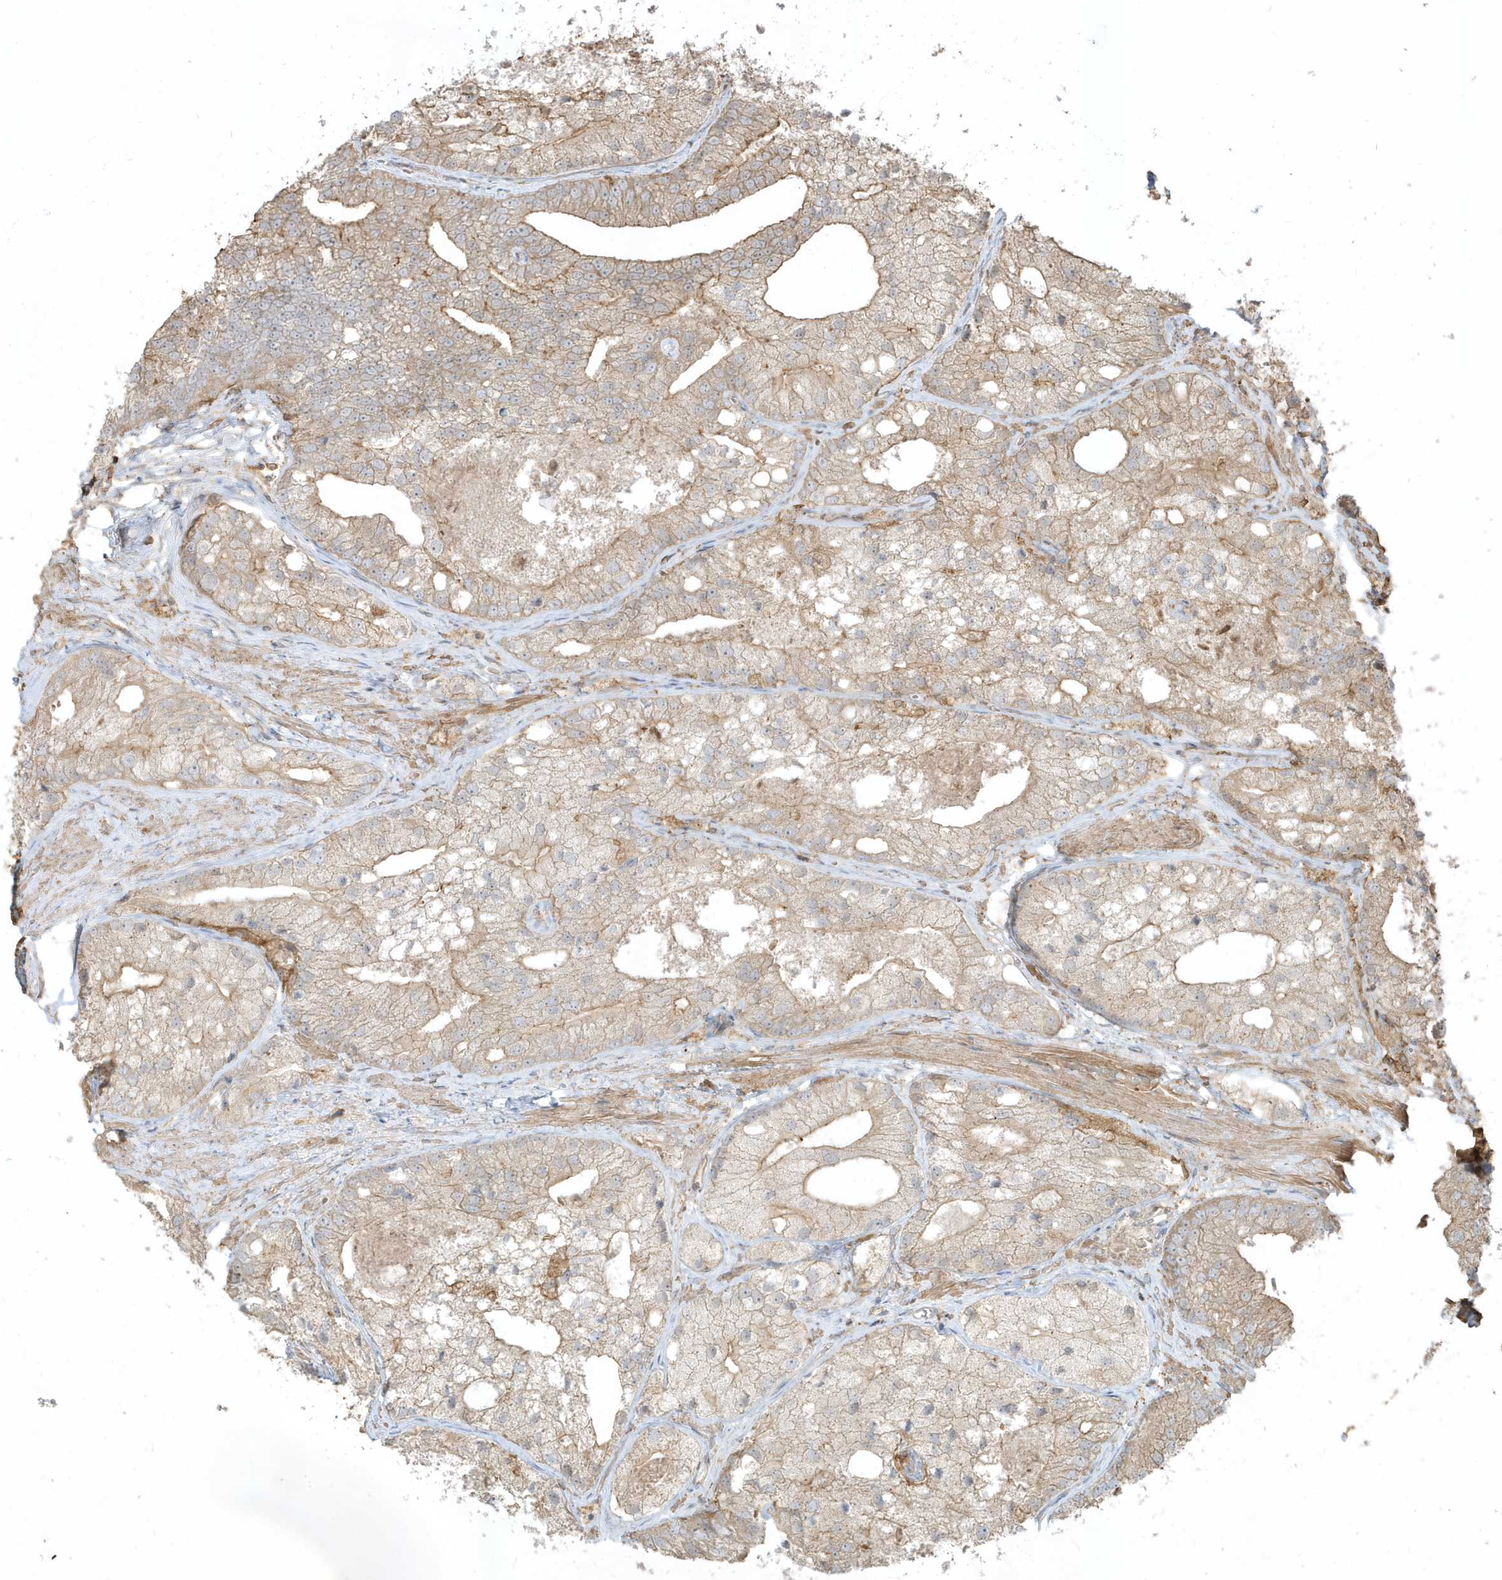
{"staining": {"intensity": "weak", "quantity": ">75%", "location": "cytoplasmic/membranous"}, "tissue": "prostate cancer", "cell_type": "Tumor cells", "image_type": "cancer", "snomed": [{"axis": "morphology", "description": "Adenocarcinoma, Low grade"}, {"axis": "topography", "description": "Prostate"}], "caption": "A high-resolution micrograph shows immunohistochemistry staining of prostate low-grade adenocarcinoma, which shows weak cytoplasmic/membranous positivity in about >75% of tumor cells.", "gene": "ZBTB8A", "patient": {"sex": "male", "age": 69}}